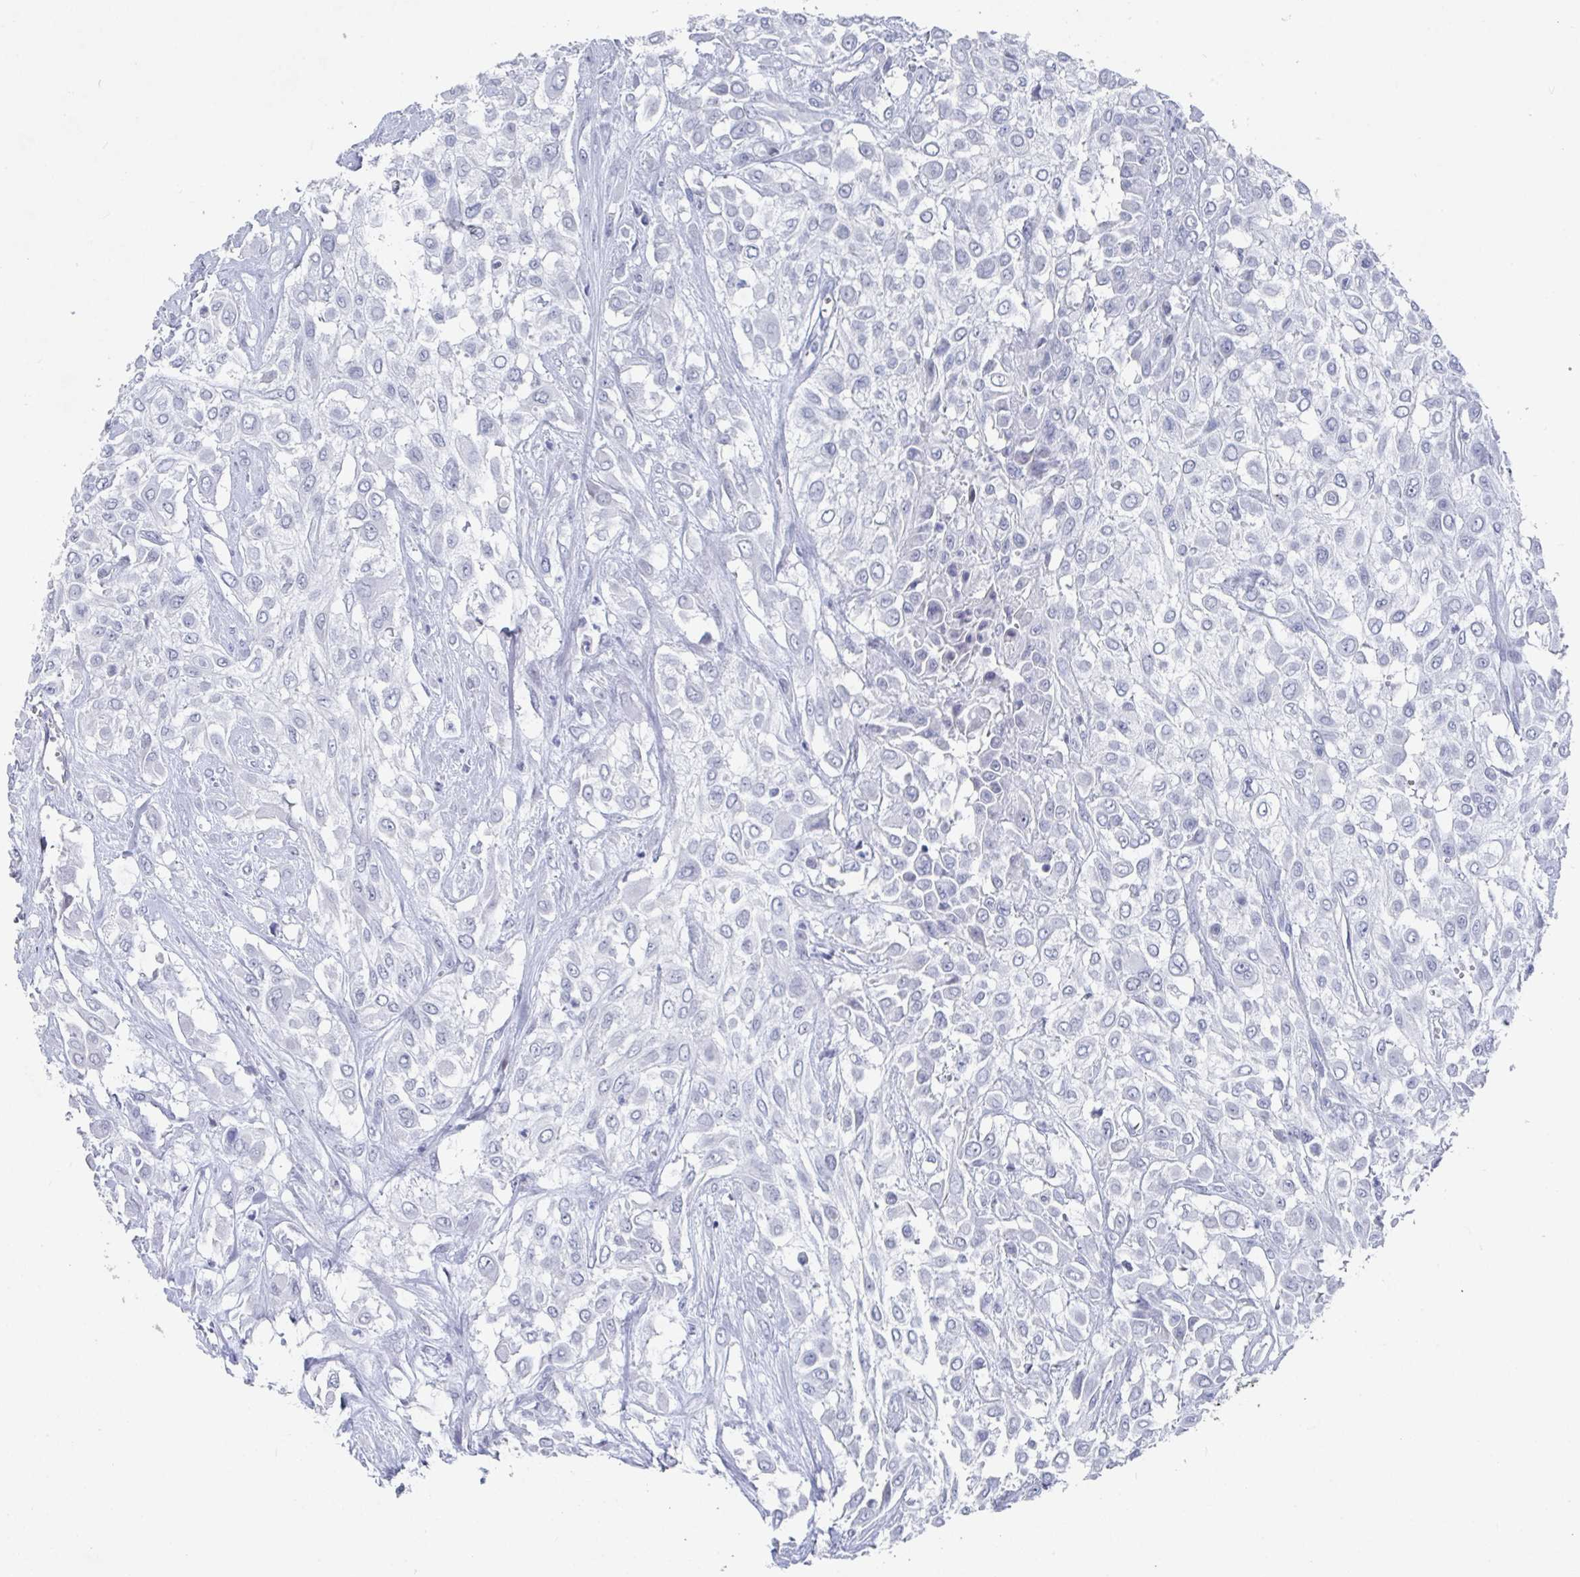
{"staining": {"intensity": "negative", "quantity": "none", "location": "none"}, "tissue": "urothelial cancer", "cell_type": "Tumor cells", "image_type": "cancer", "snomed": [{"axis": "morphology", "description": "Urothelial carcinoma, High grade"}, {"axis": "topography", "description": "Urinary bladder"}], "caption": "This is an IHC photomicrograph of human urothelial carcinoma (high-grade). There is no positivity in tumor cells.", "gene": "CAMKV", "patient": {"sex": "male", "age": 57}}